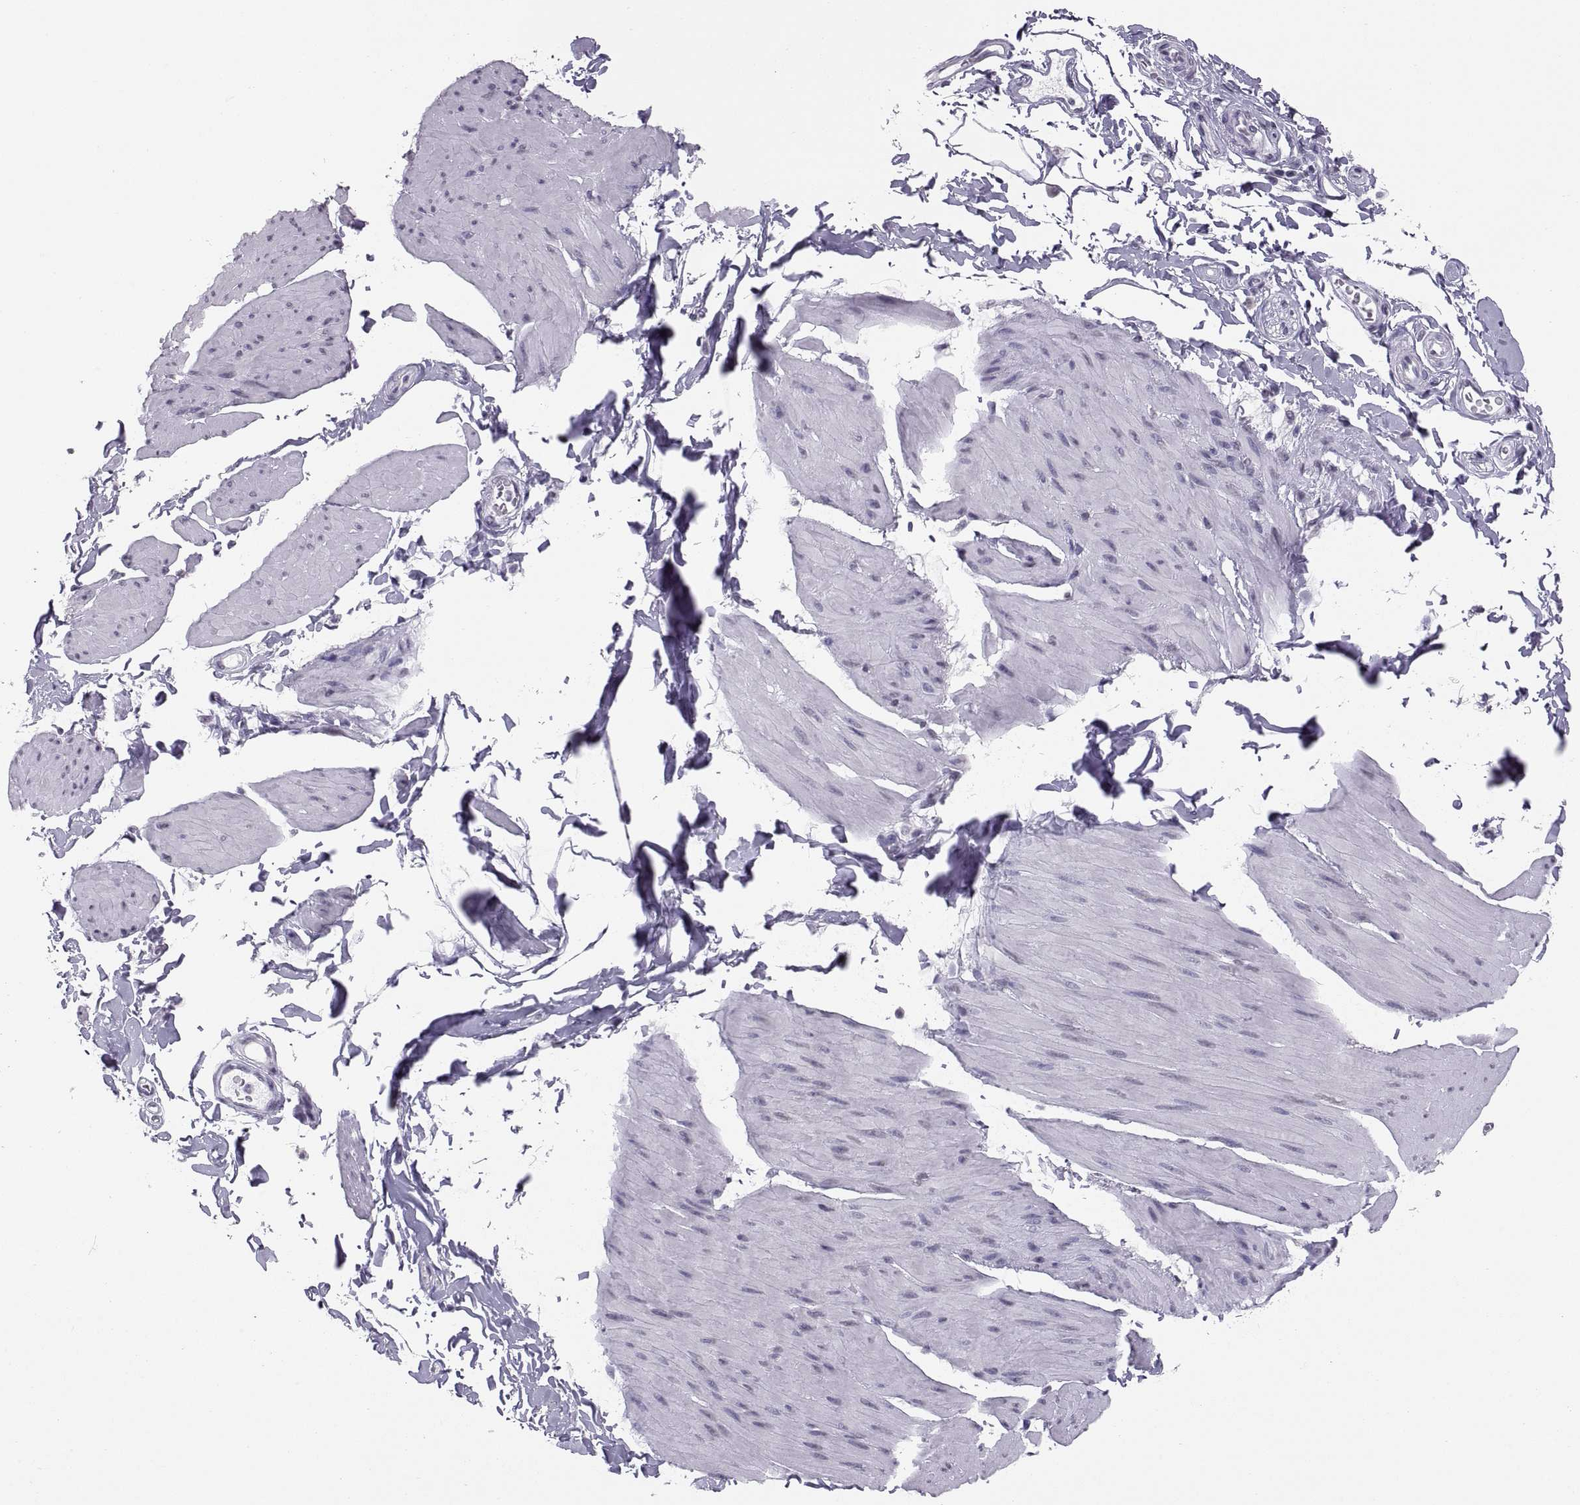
{"staining": {"intensity": "negative", "quantity": "none", "location": "none"}, "tissue": "smooth muscle", "cell_type": "Smooth muscle cells", "image_type": "normal", "snomed": [{"axis": "morphology", "description": "Normal tissue, NOS"}, {"axis": "topography", "description": "Adipose tissue"}, {"axis": "topography", "description": "Smooth muscle"}, {"axis": "topography", "description": "Peripheral nerve tissue"}], "caption": "Immunohistochemistry (IHC) photomicrograph of benign human smooth muscle stained for a protein (brown), which exhibits no staining in smooth muscle cells. (Brightfield microscopy of DAB (3,3'-diaminobenzidine) immunohistochemistry (IHC) at high magnification).", "gene": "CARTPT", "patient": {"sex": "male", "age": 83}}